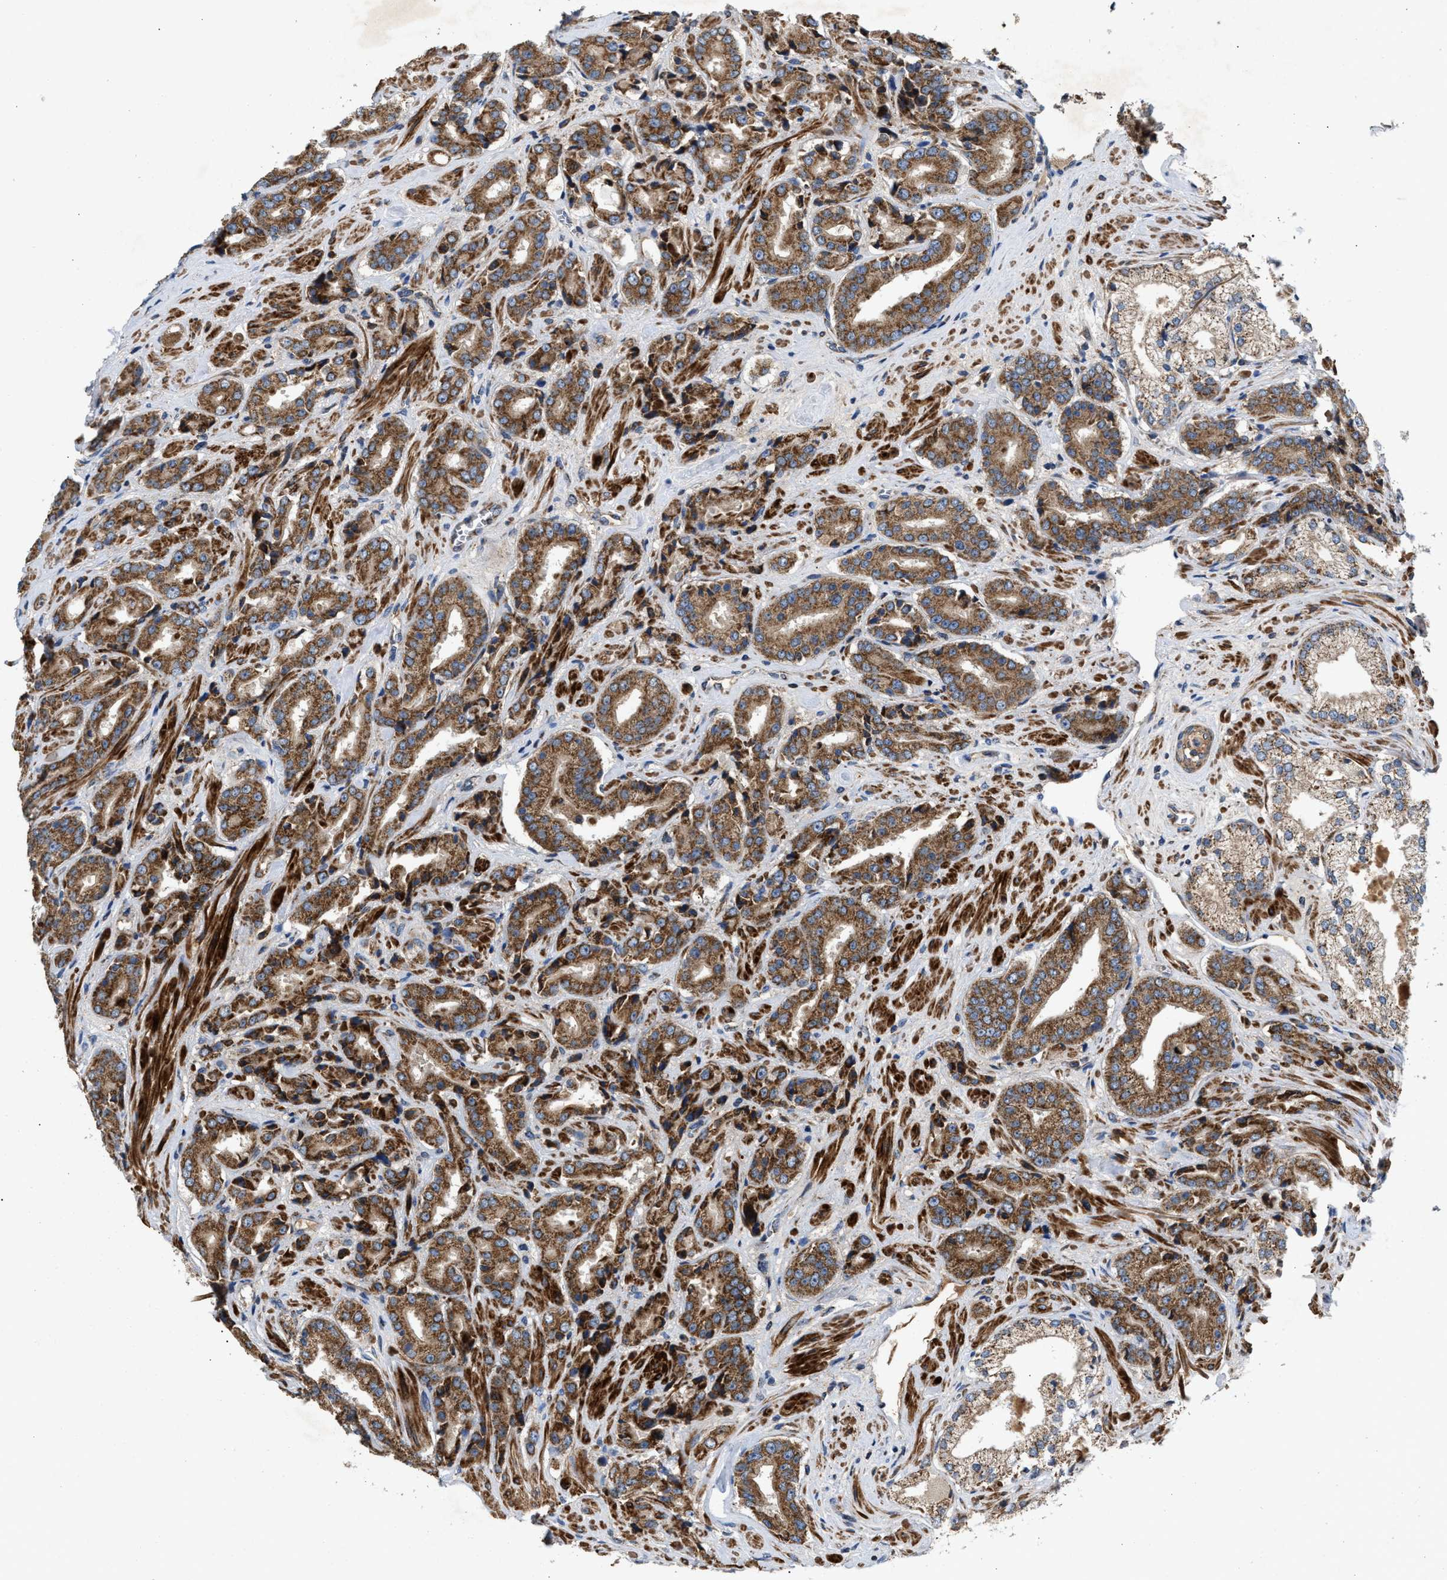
{"staining": {"intensity": "moderate", "quantity": ">75%", "location": "cytoplasmic/membranous"}, "tissue": "prostate cancer", "cell_type": "Tumor cells", "image_type": "cancer", "snomed": [{"axis": "morphology", "description": "Adenocarcinoma, High grade"}, {"axis": "topography", "description": "Prostate"}], "caption": "Tumor cells demonstrate medium levels of moderate cytoplasmic/membranous expression in approximately >75% of cells in prostate high-grade adenocarcinoma. The staining was performed using DAB to visualize the protein expression in brown, while the nuclei were stained in blue with hematoxylin (Magnification: 20x).", "gene": "TACO1", "patient": {"sex": "male", "age": 71}}